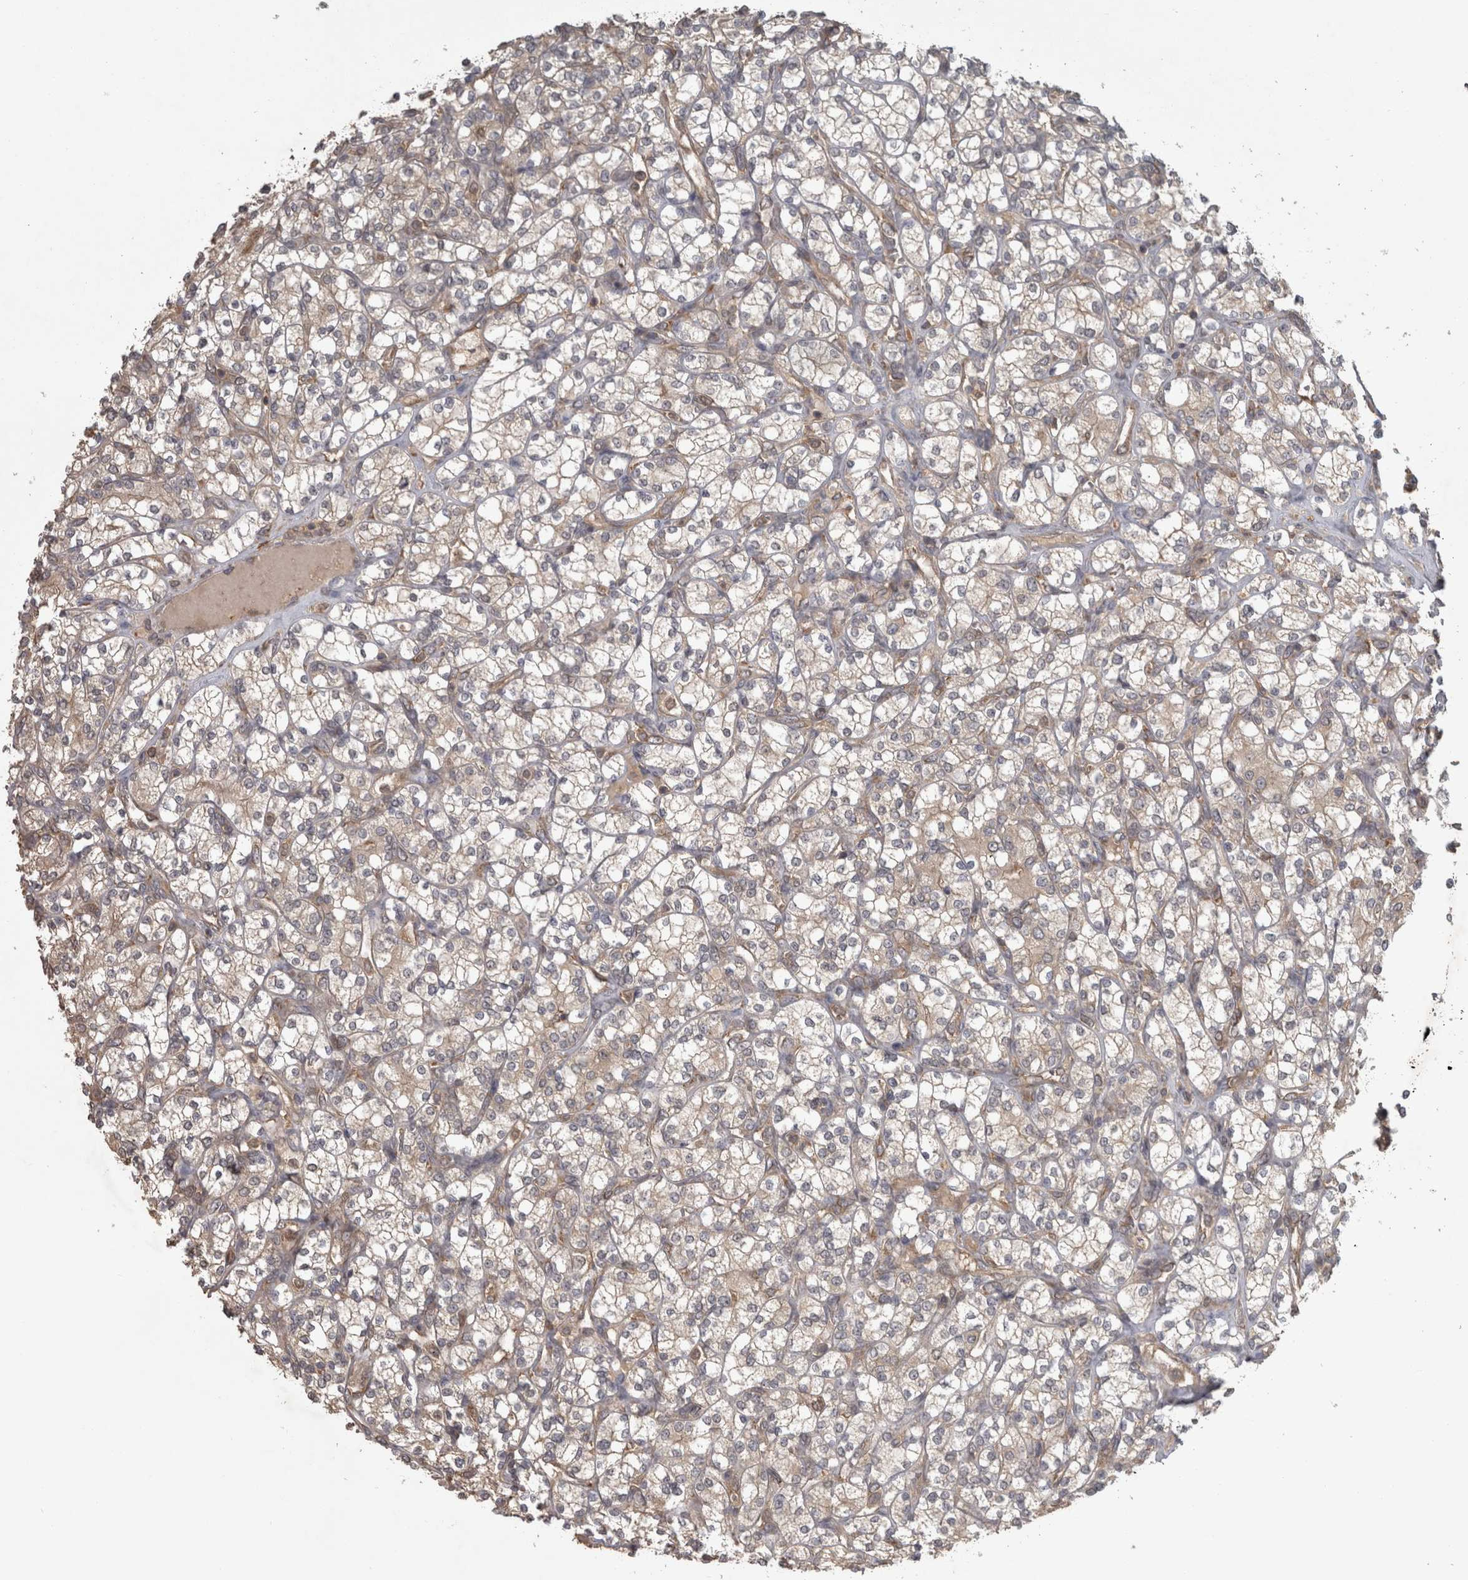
{"staining": {"intensity": "weak", "quantity": "25%-75%", "location": "cytoplasmic/membranous"}, "tissue": "renal cancer", "cell_type": "Tumor cells", "image_type": "cancer", "snomed": [{"axis": "morphology", "description": "Adenocarcinoma, NOS"}, {"axis": "topography", "description": "Kidney"}], "caption": "A brown stain labels weak cytoplasmic/membranous positivity of a protein in renal cancer tumor cells.", "gene": "MICU3", "patient": {"sex": "male", "age": 77}}